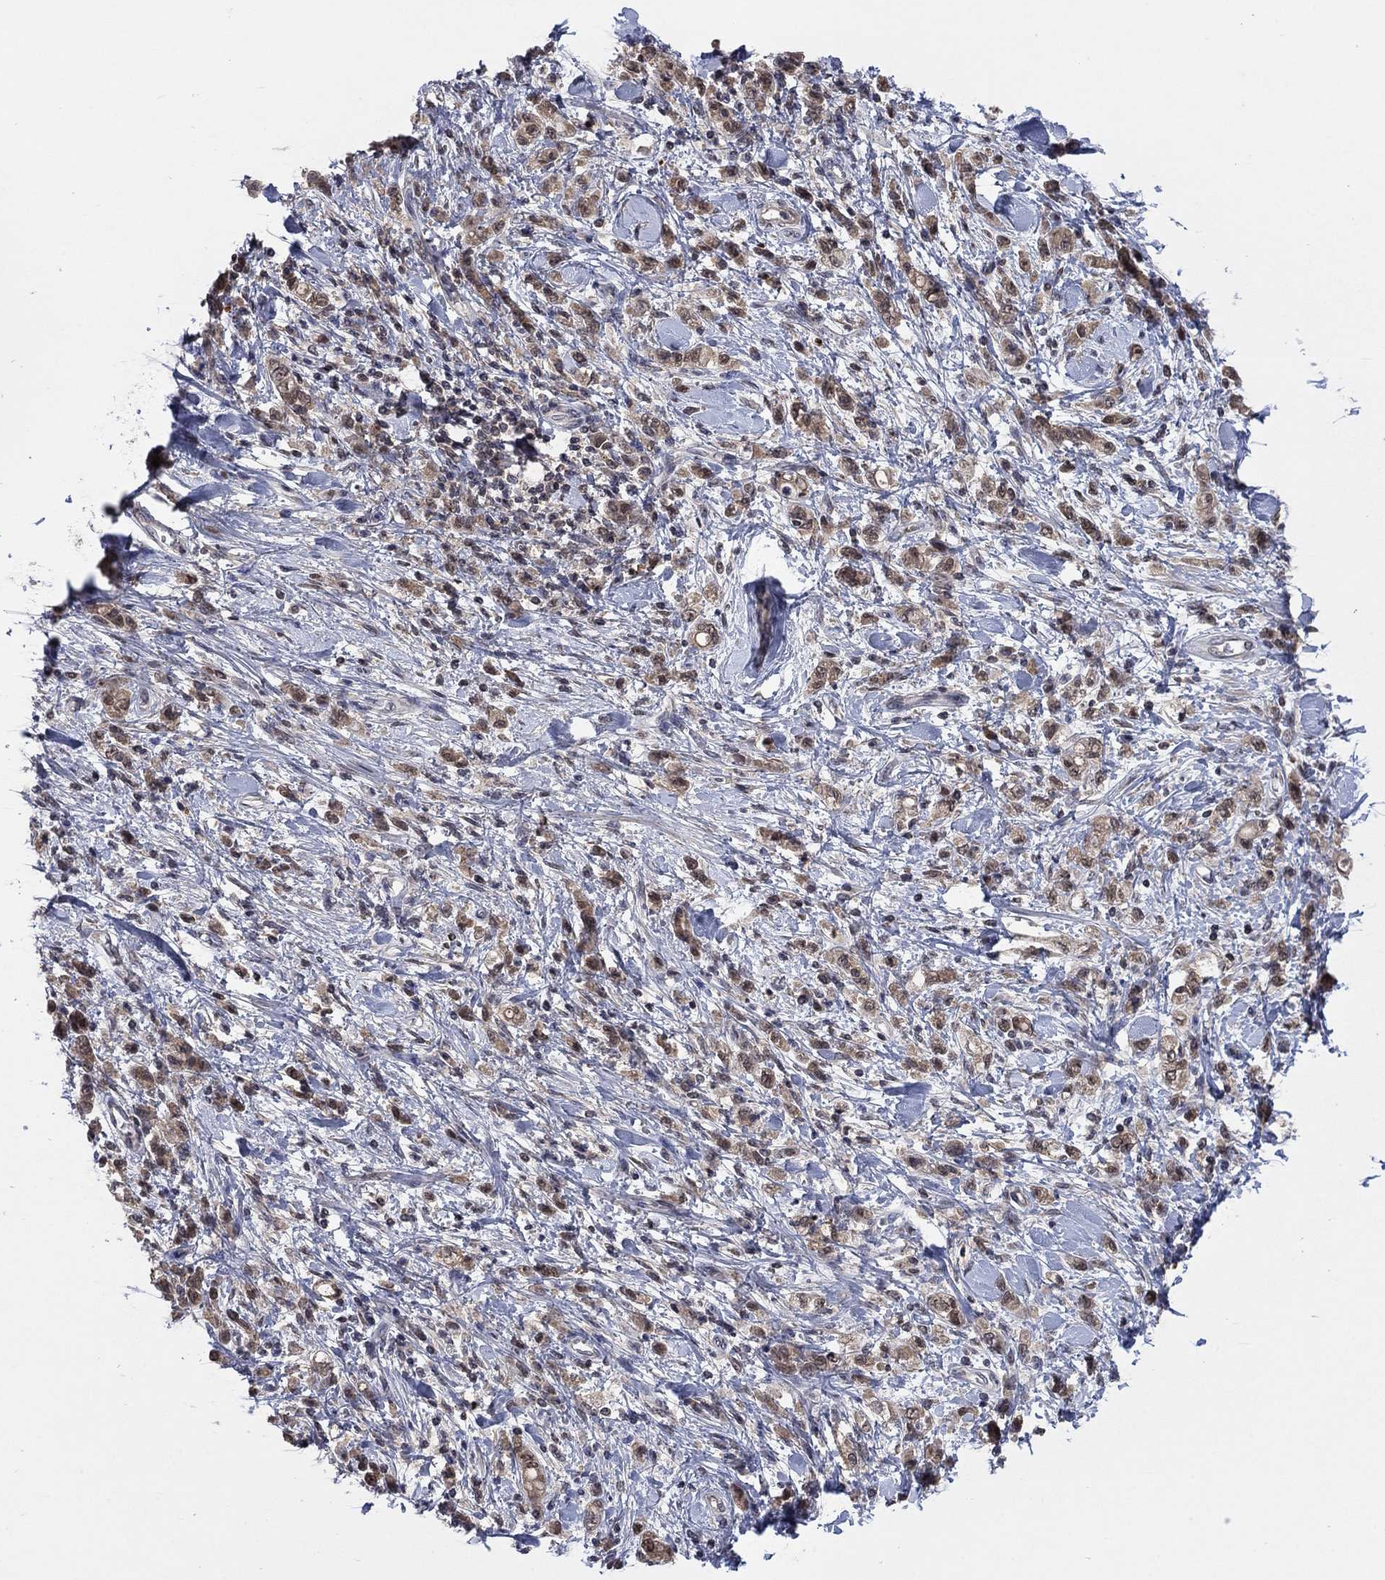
{"staining": {"intensity": "moderate", "quantity": "25%-75%", "location": "cytoplasmic/membranous"}, "tissue": "stomach cancer", "cell_type": "Tumor cells", "image_type": "cancer", "snomed": [{"axis": "morphology", "description": "Adenocarcinoma, NOS"}, {"axis": "topography", "description": "Stomach"}], "caption": "A brown stain highlights moderate cytoplasmic/membranous positivity of a protein in human stomach cancer tumor cells.", "gene": "IAH1", "patient": {"sex": "male", "age": 77}}